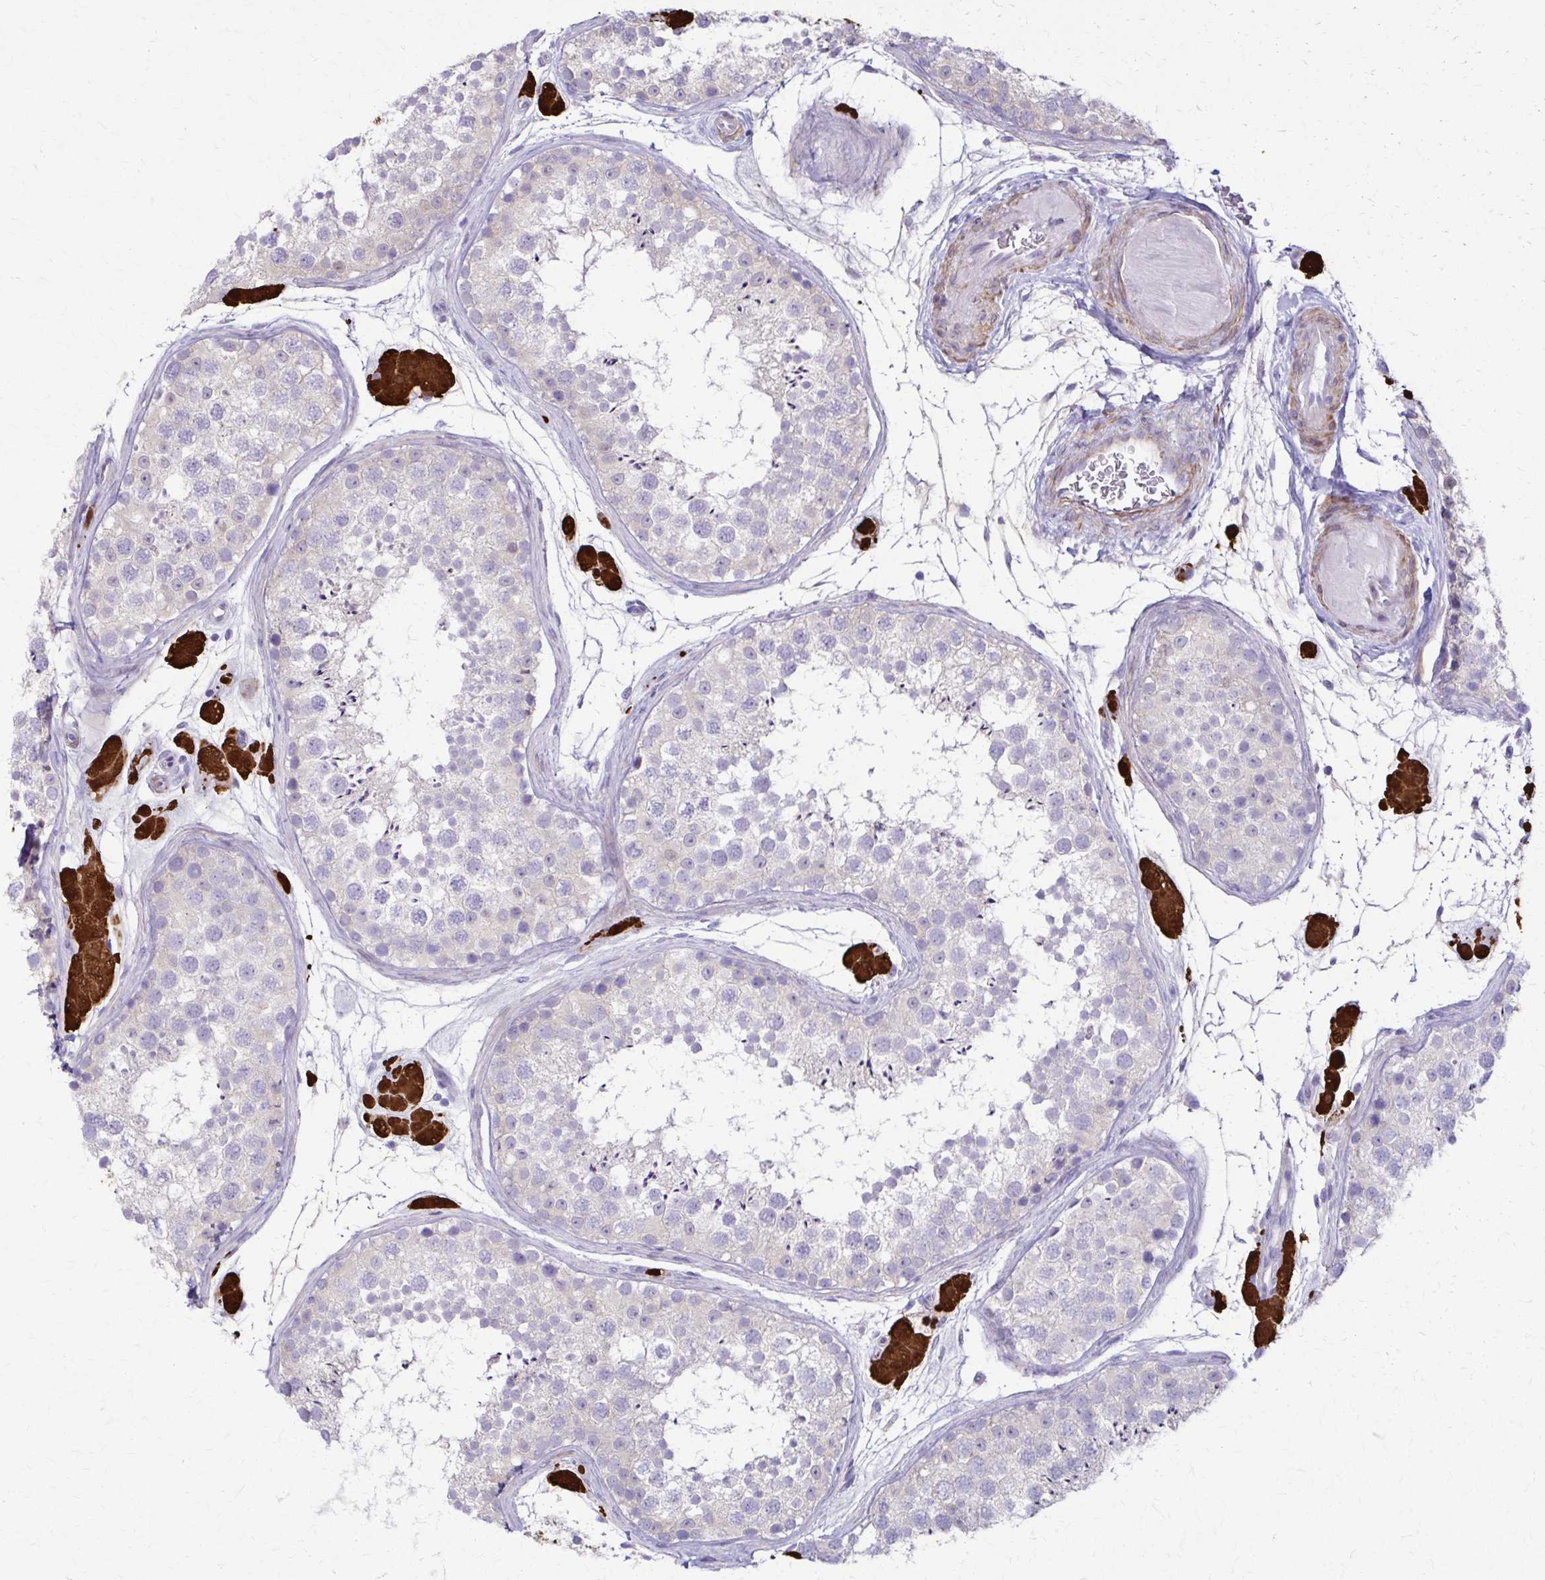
{"staining": {"intensity": "negative", "quantity": "none", "location": "none"}, "tissue": "testis", "cell_type": "Cells in seminiferous ducts", "image_type": "normal", "snomed": [{"axis": "morphology", "description": "Normal tissue, NOS"}, {"axis": "topography", "description": "Testis"}], "caption": "Cells in seminiferous ducts are negative for brown protein staining in benign testis. (DAB (3,3'-diaminobenzidine) immunohistochemistry (IHC), high magnification).", "gene": "DSP", "patient": {"sex": "male", "age": 41}}